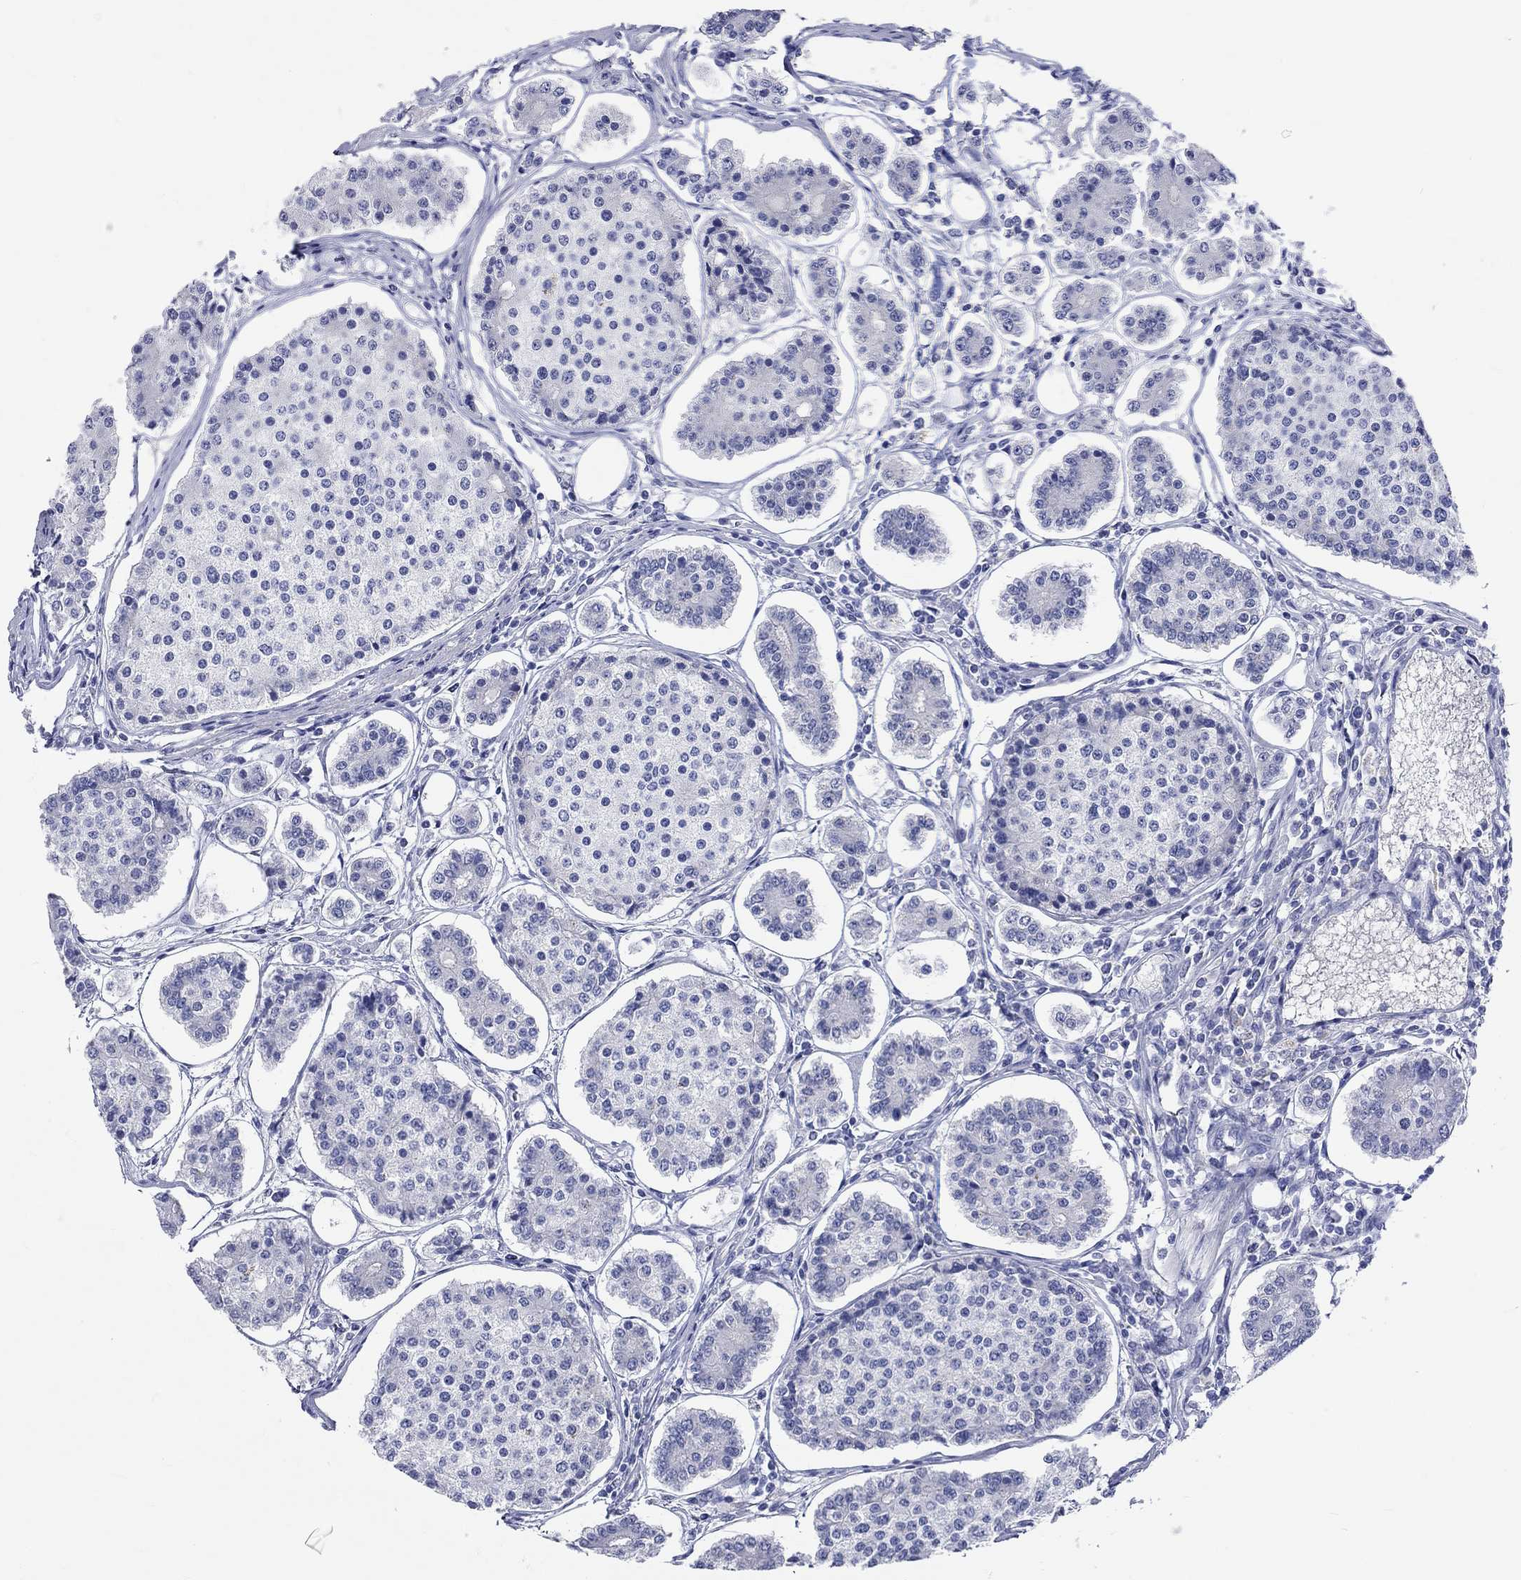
{"staining": {"intensity": "negative", "quantity": "none", "location": "none"}, "tissue": "carcinoid", "cell_type": "Tumor cells", "image_type": "cancer", "snomed": [{"axis": "morphology", "description": "Carcinoid, malignant, NOS"}, {"axis": "topography", "description": "Small intestine"}], "caption": "Carcinoid was stained to show a protein in brown. There is no significant expression in tumor cells.", "gene": "SPATA9", "patient": {"sex": "female", "age": 65}}